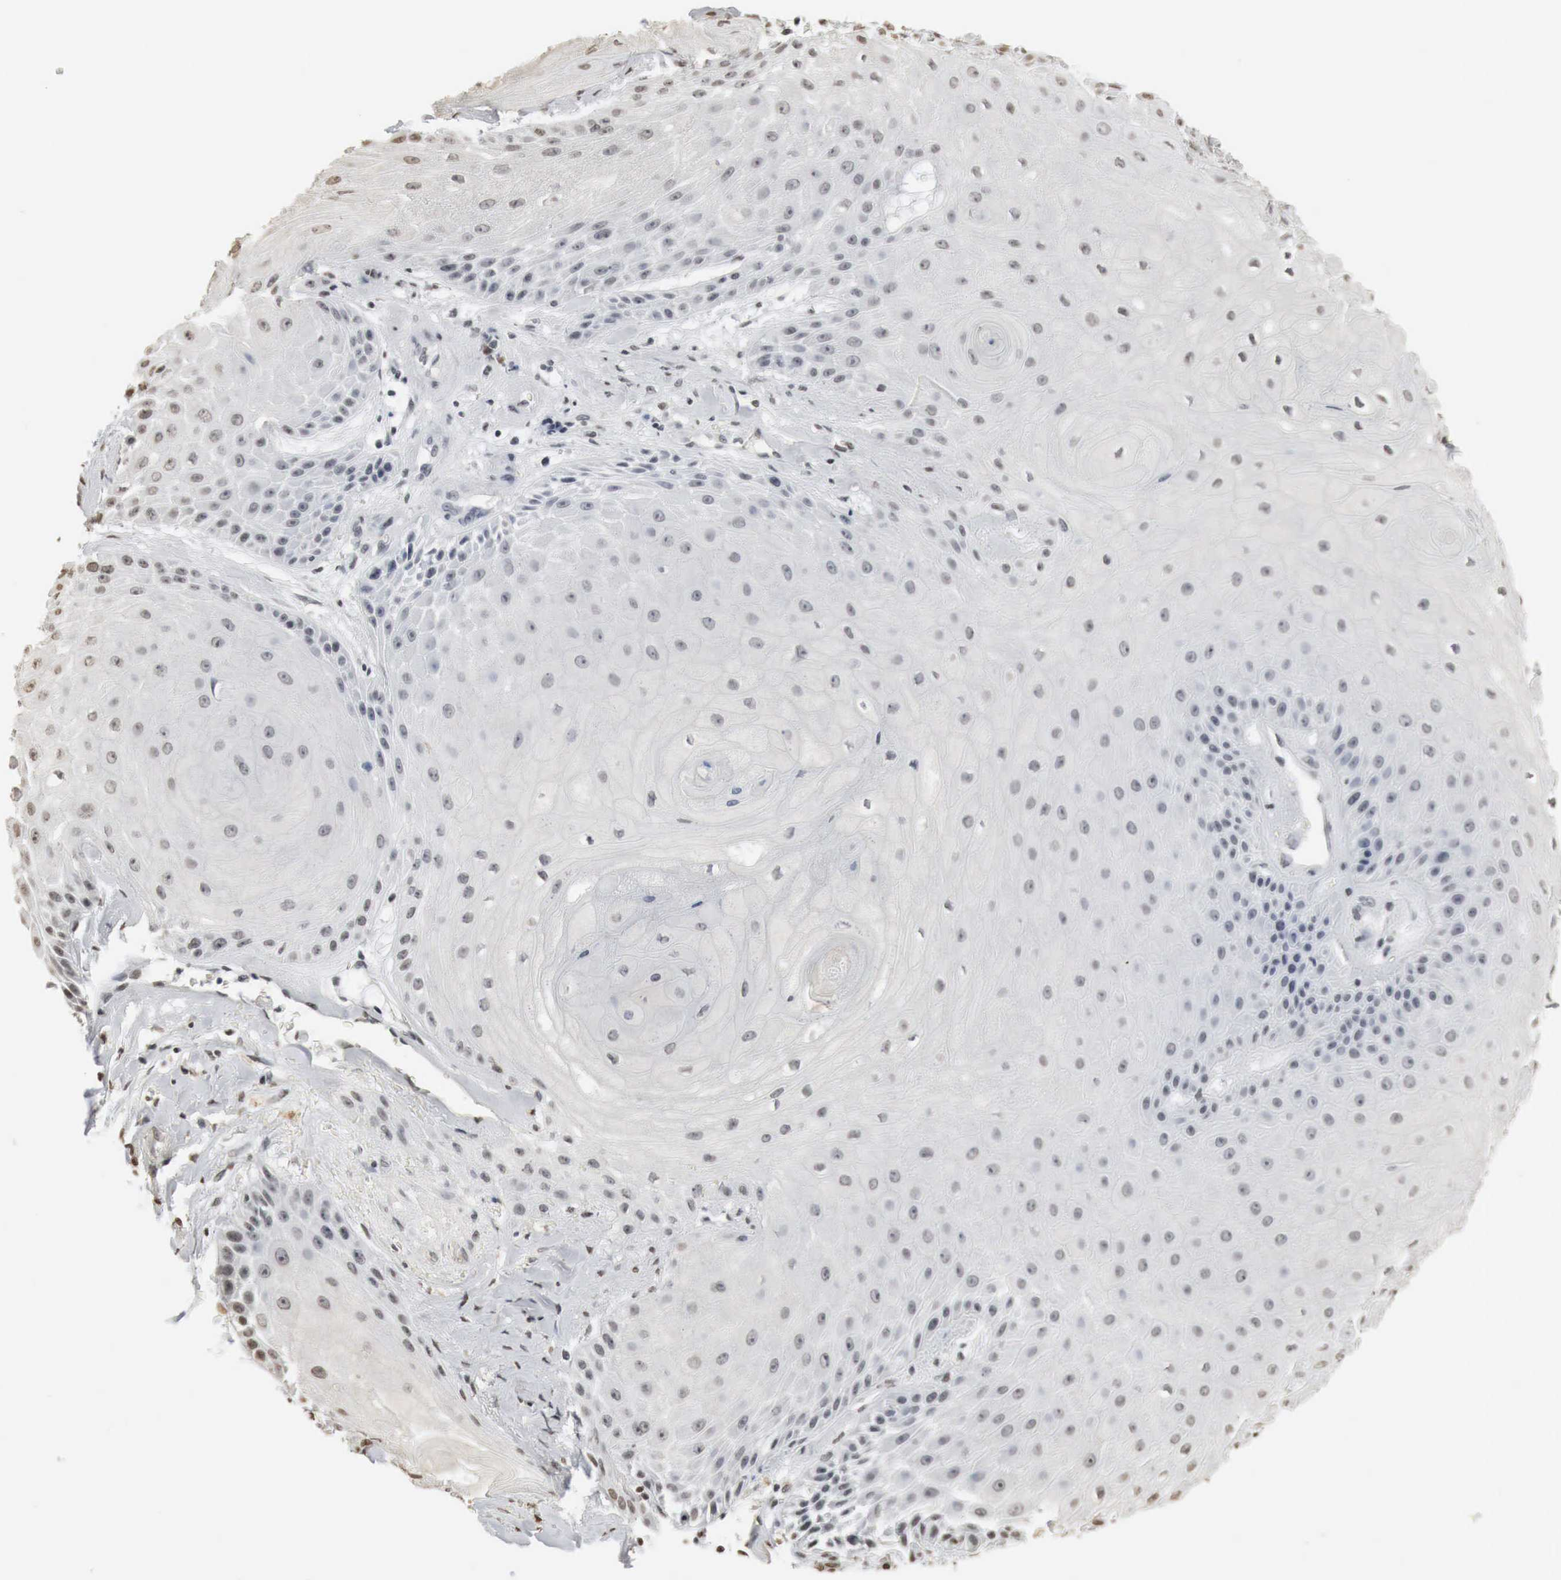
{"staining": {"intensity": "weak", "quantity": "<25%", "location": "nuclear"}, "tissue": "skin cancer", "cell_type": "Tumor cells", "image_type": "cancer", "snomed": [{"axis": "morphology", "description": "Squamous cell carcinoma, NOS"}, {"axis": "topography", "description": "Skin"}], "caption": "An immunohistochemistry (IHC) micrograph of skin cancer is shown. There is no staining in tumor cells of skin cancer. (Stains: DAB (3,3'-diaminobenzidine) immunohistochemistry (IHC) with hematoxylin counter stain, Microscopy: brightfield microscopy at high magnification).", "gene": "ERBB4", "patient": {"sex": "male", "age": 57}}